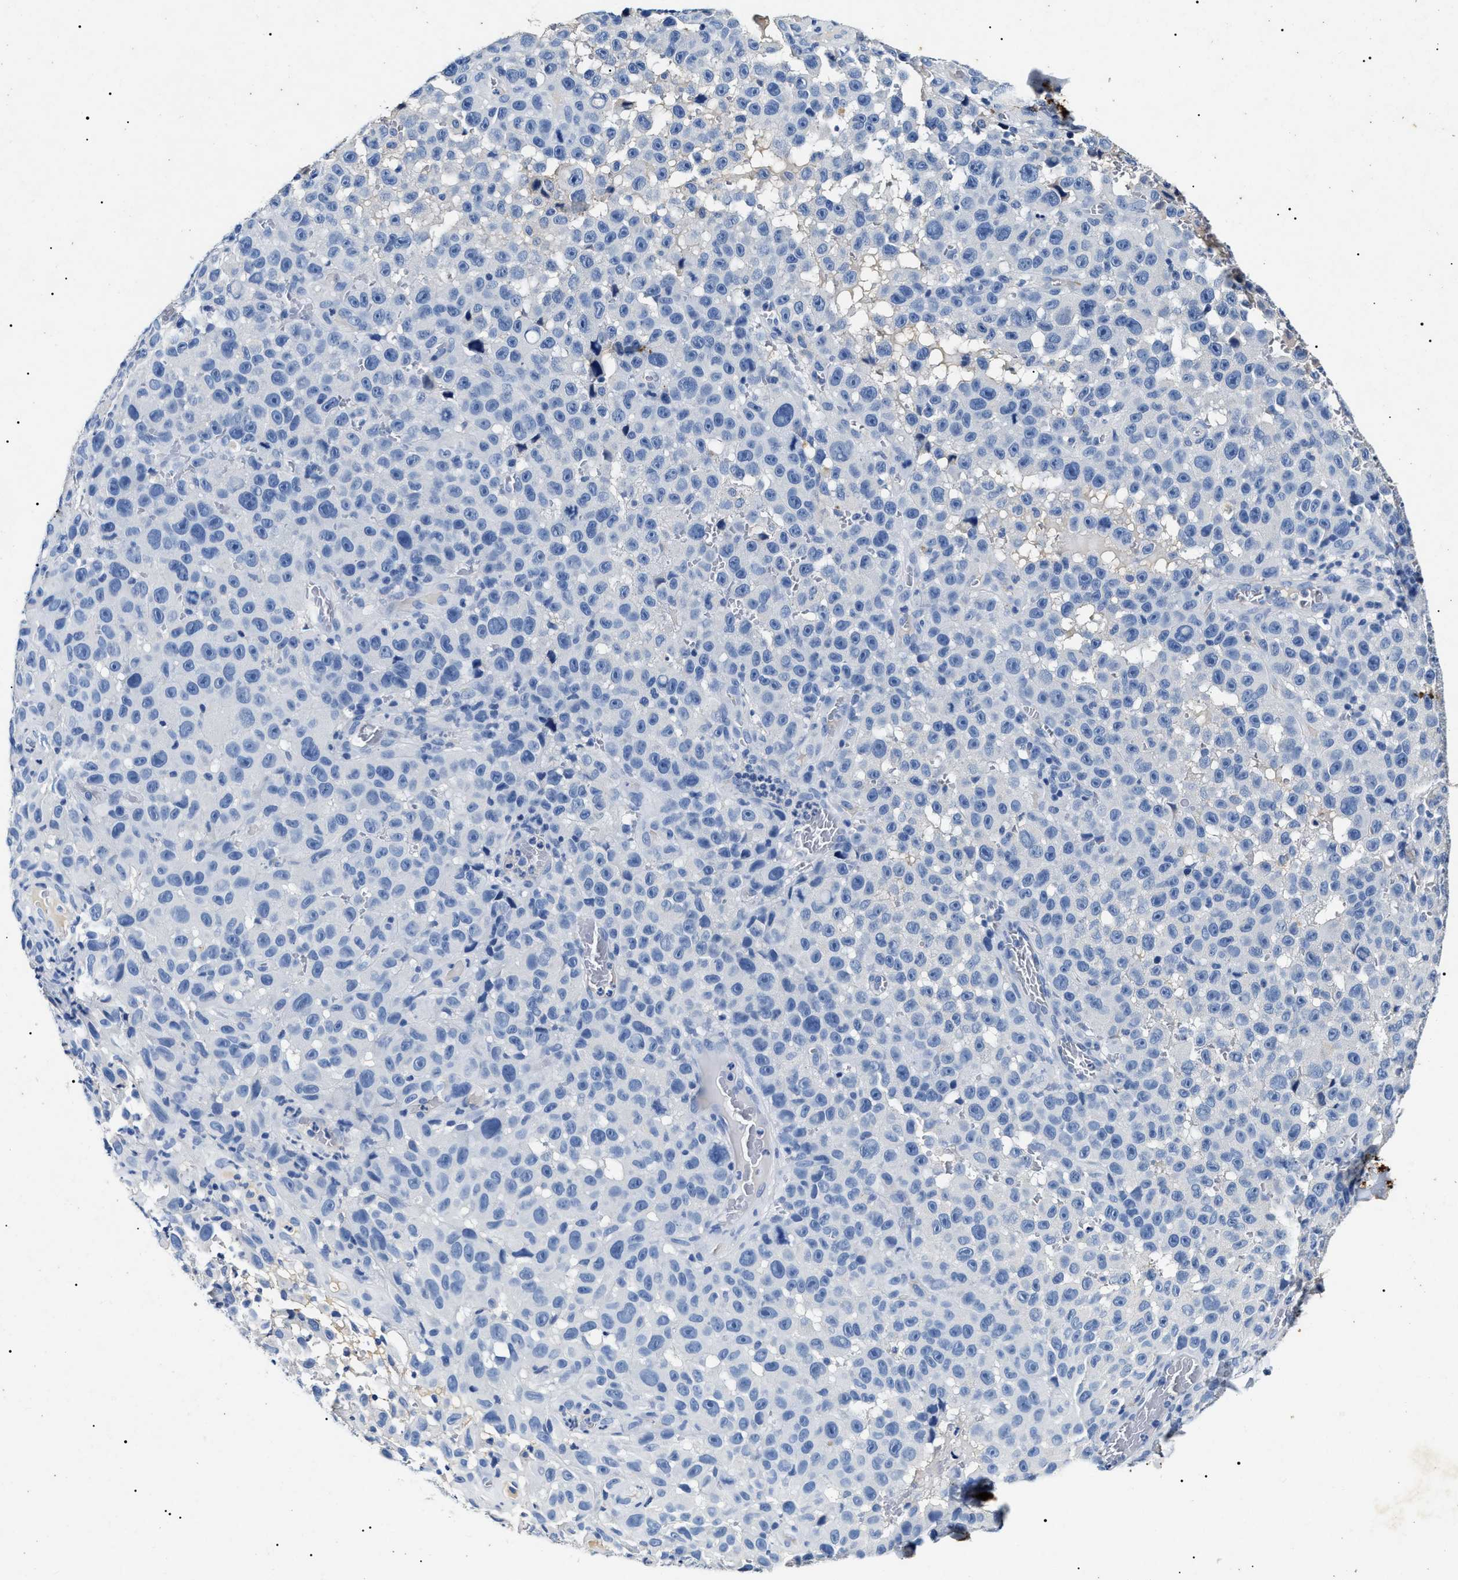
{"staining": {"intensity": "negative", "quantity": "none", "location": "none"}, "tissue": "melanoma", "cell_type": "Tumor cells", "image_type": "cancer", "snomed": [{"axis": "morphology", "description": "Malignant melanoma, NOS"}, {"axis": "topography", "description": "Skin"}], "caption": "Immunohistochemistry (IHC) photomicrograph of neoplastic tissue: malignant melanoma stained with DAB (3,3'-diaminobenzidine) displays no significant protein expression in tumor cells.", "gene": "LRRC8E", "patient": {"sex": "female", "age": 82}}